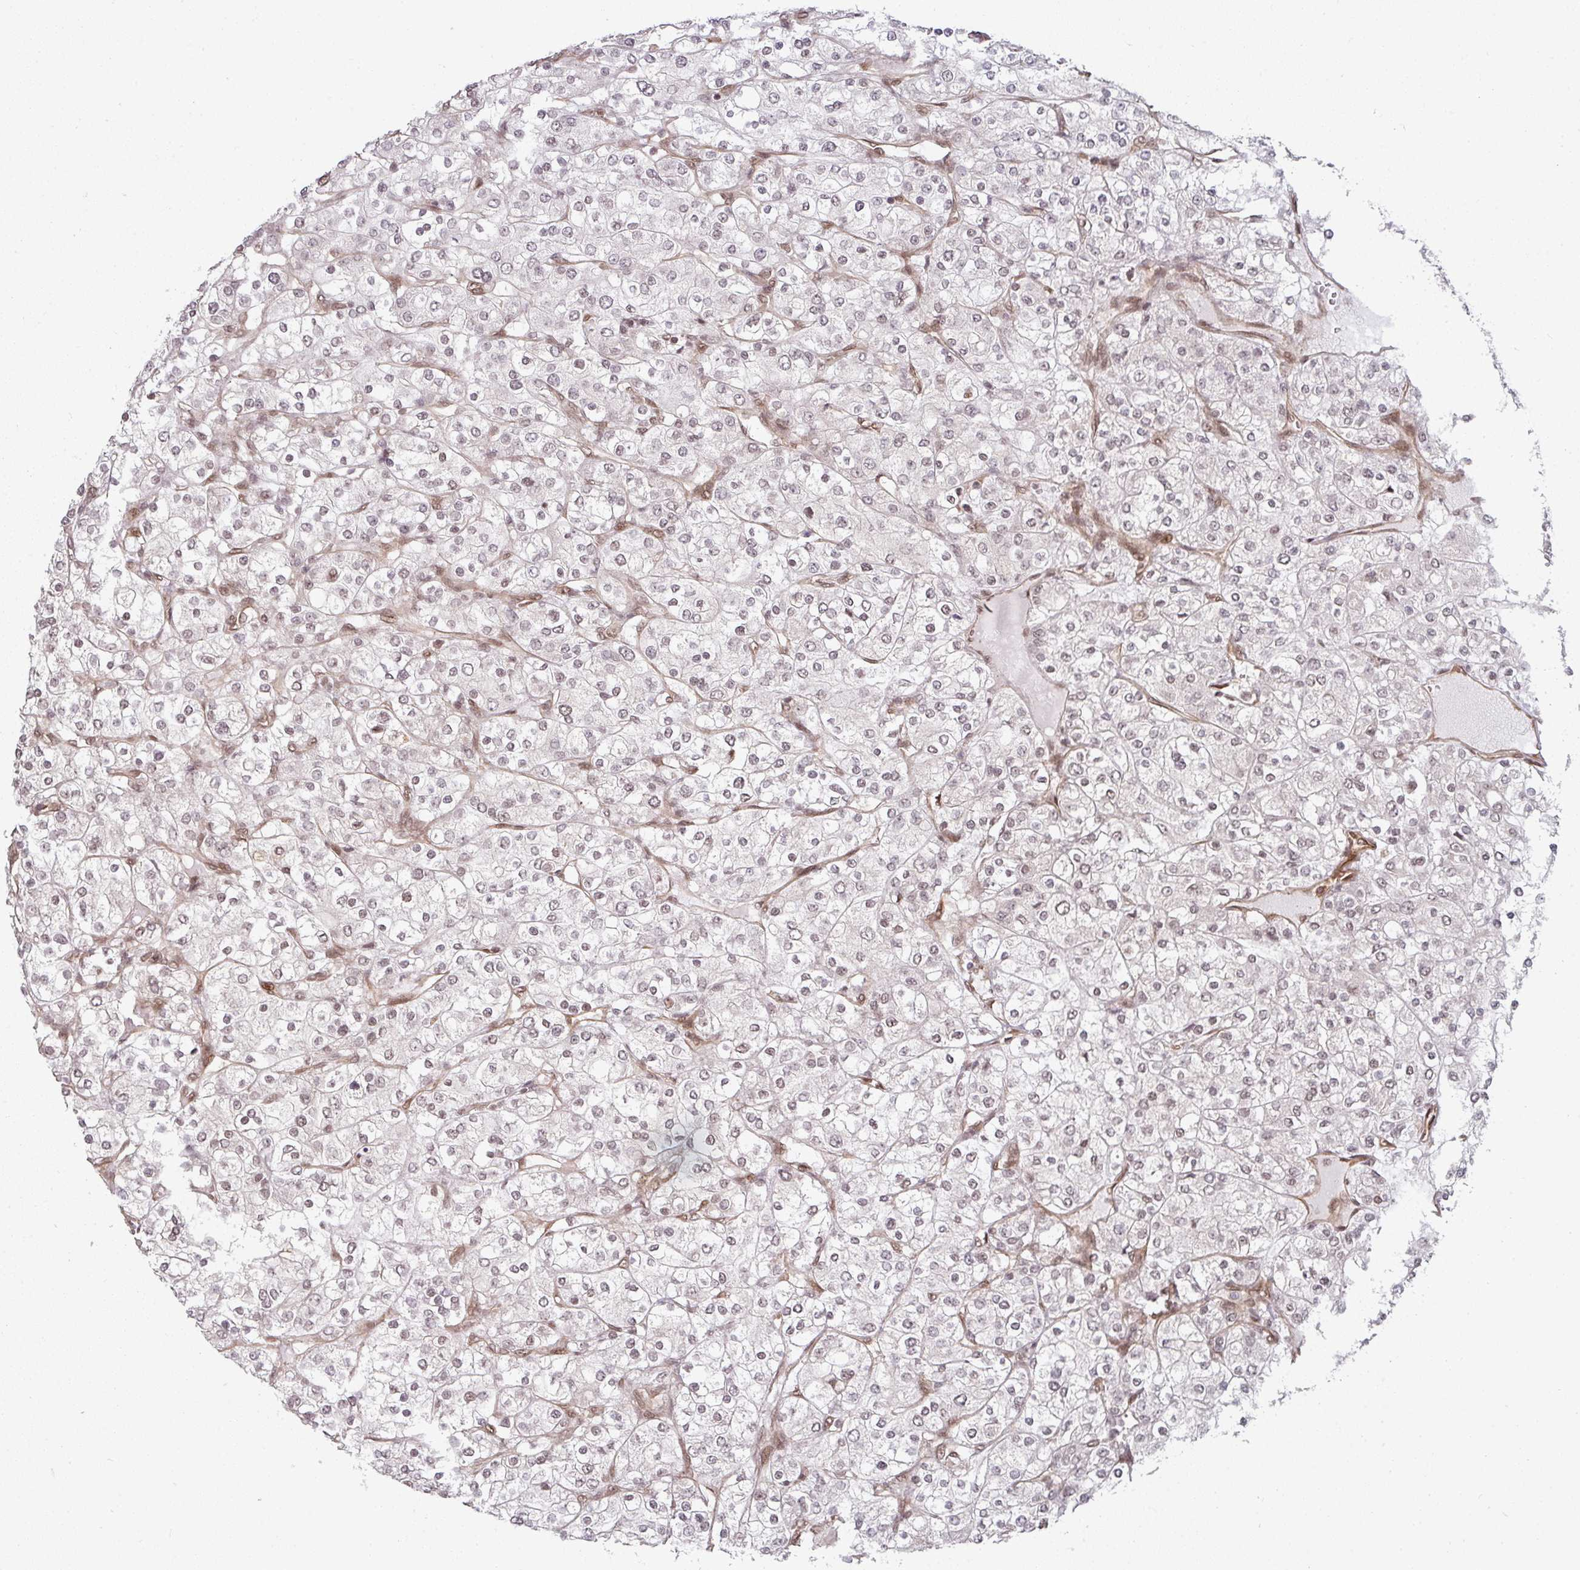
{"staining": {"intensity": "negative", "quantity": "none", "location": "none"}, "tissue": "renal cancer", "cell_type": "Tumor cells", "image_type": "cancer", "snomed": [{"axis": "morphology", "description": "Adenocarcinoma, NOS"}, {"axis": "topography", "description": "Kidney"}], "caption": "Immunohistochemical staining of human renal cancer demonstrates no significant positivity in tumor cells. The staining is performed using DAB brown chromogen with nuclei counter-stained in using hematoxylin.", "gene": "SIK3", "patient": {"sex": "male", "age": 80}}